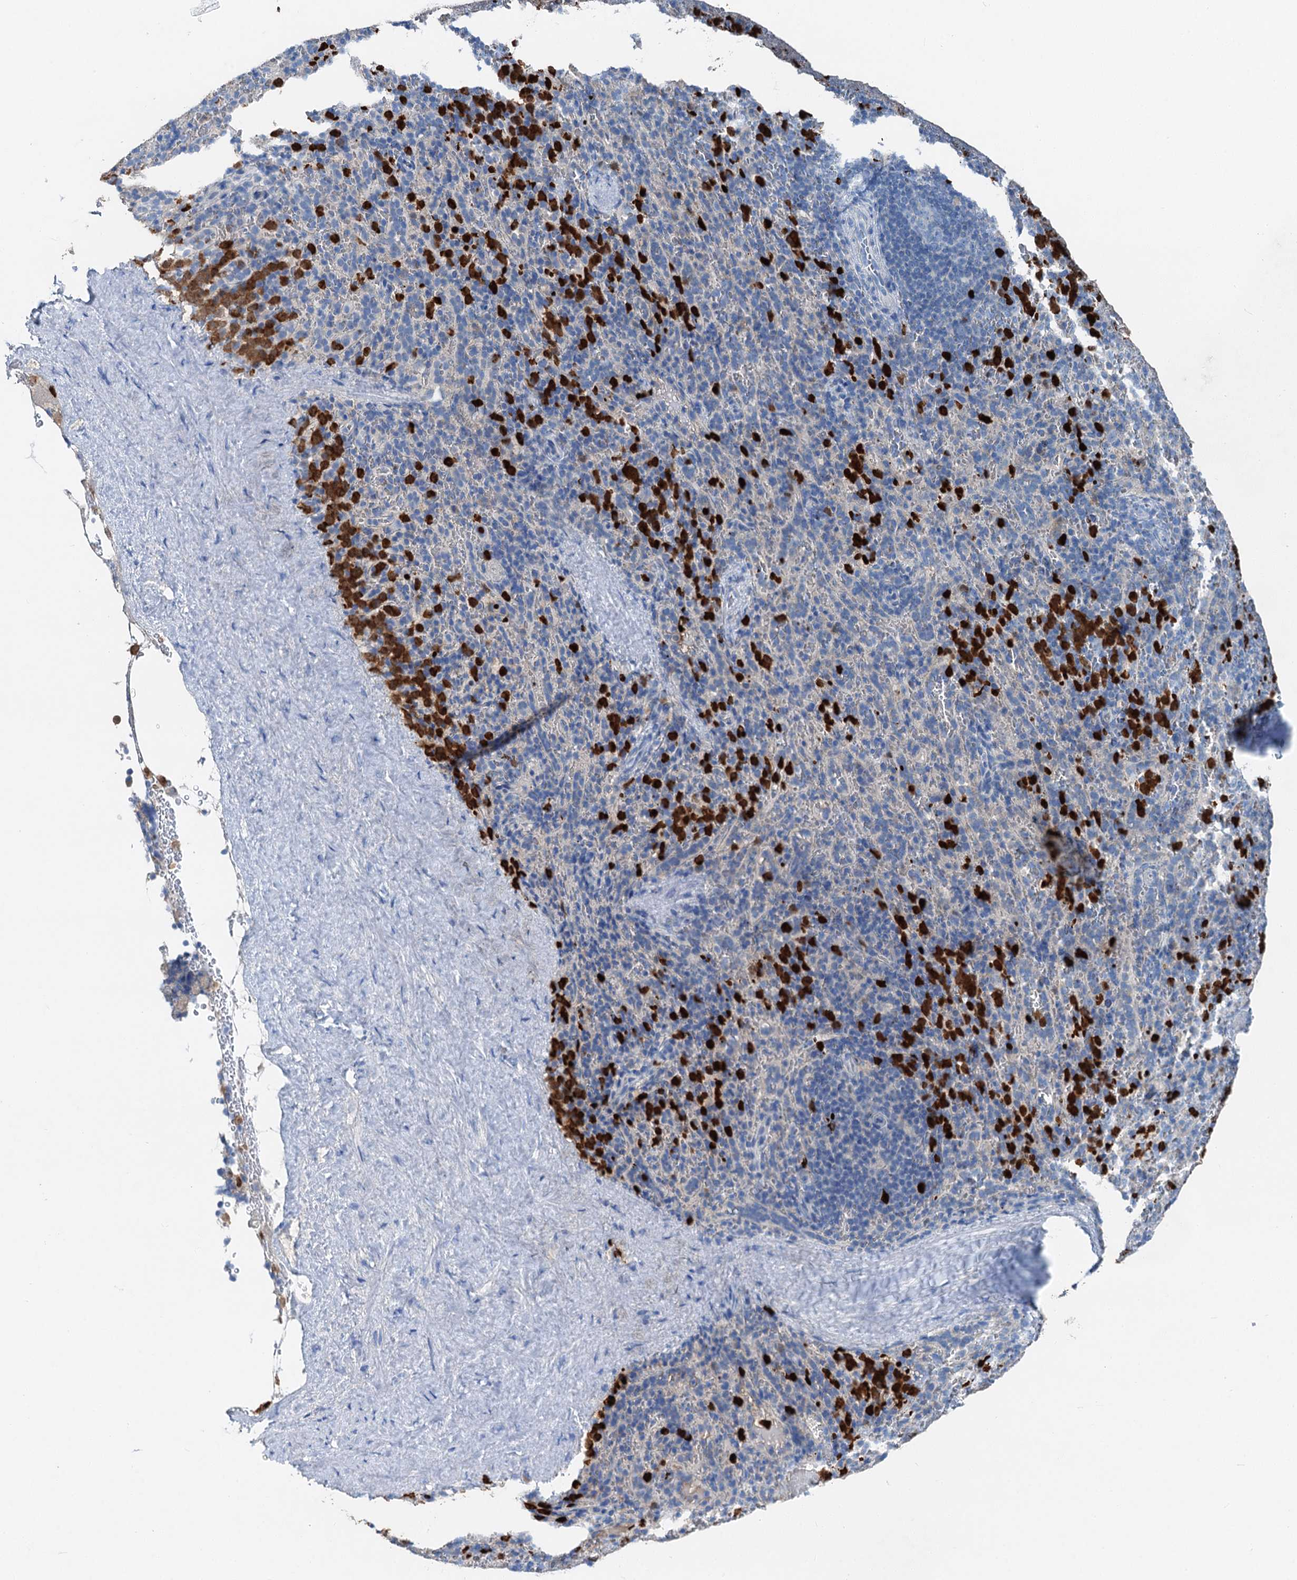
{"staining": {"intensity": "strong", "quantity": "25%-75%", "location": "cytoplasmic/membranous,nuclear"}, "tissue": "spleen", "cell_type": "Cells in red pulp", "image_type": "normal", "snomed": [{"axis": "morphology", "description": "Normal tissue, NOS"}, {"axis": "topography", "description": "Spleen"}], "caption": "The histopathology image demonstrates staining of benign spleen, revealing strong cytoplasmic/membranous,nuclear protein positivity (brown color) within cells in red pulp.", "gene": "OTOA", "patient": {"sex": "female", "age": 21}}